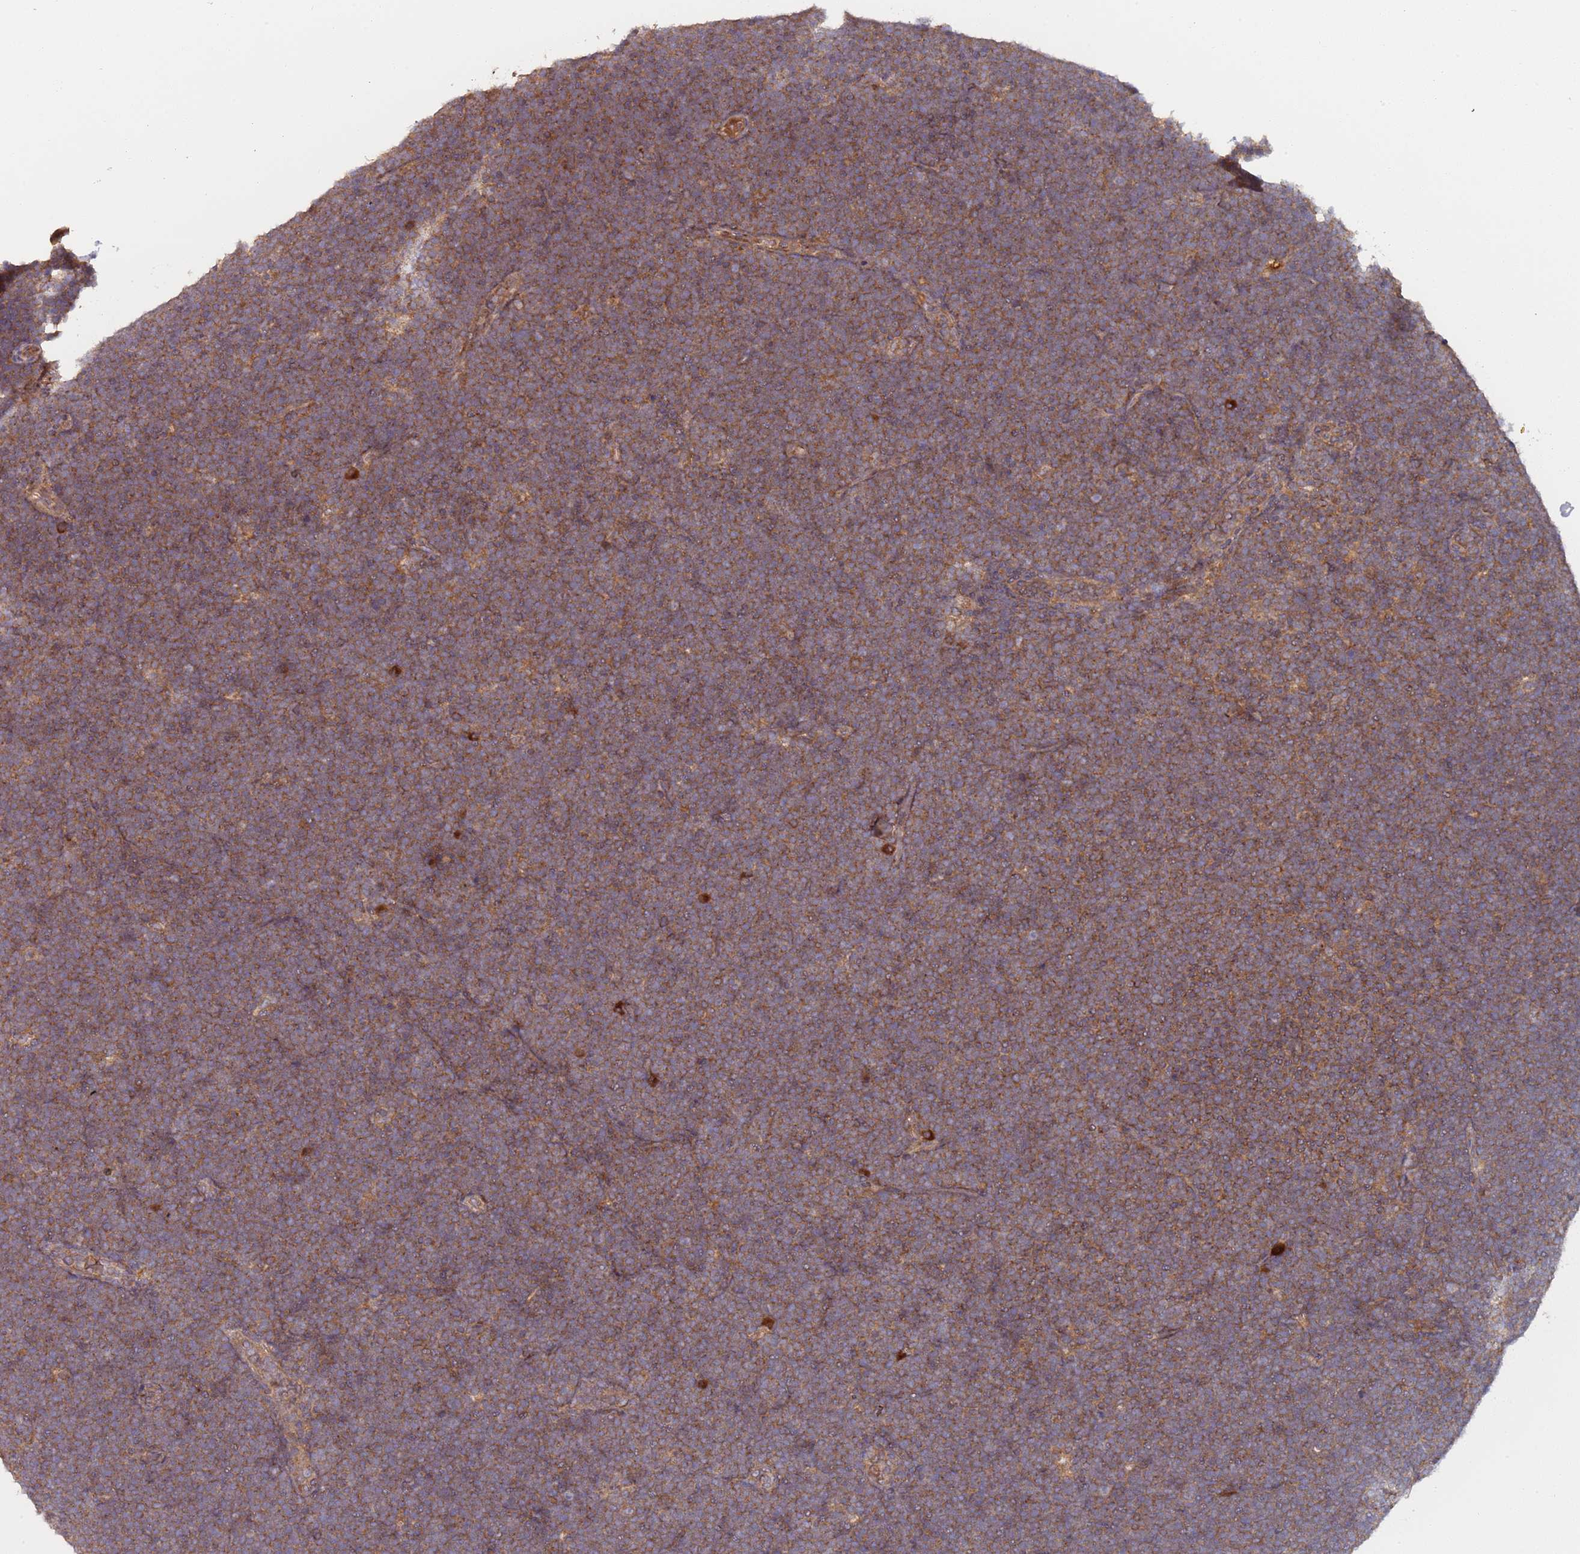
{"staining": {"intensity": "moderate", "quantity": ">75%", "location": "cytoplasmic/membranous"}, "tissue": "lymphoma", "cell_type": "Tumor cells", "image_type": "cancer", "snomed": [{"axis": "morphology", "description": "Malignant lymphoma, non-Hodgkin's type, High grade"}, {"axis": "topography", "description": "Lymph node"}], "caption": "A brown stain highlights moderate cytoplasmic/membranous positivity of a protein in lymphoma tumor cells.", "gene": "OR5A2", "patient": {"sex": "male", "age": 13}}